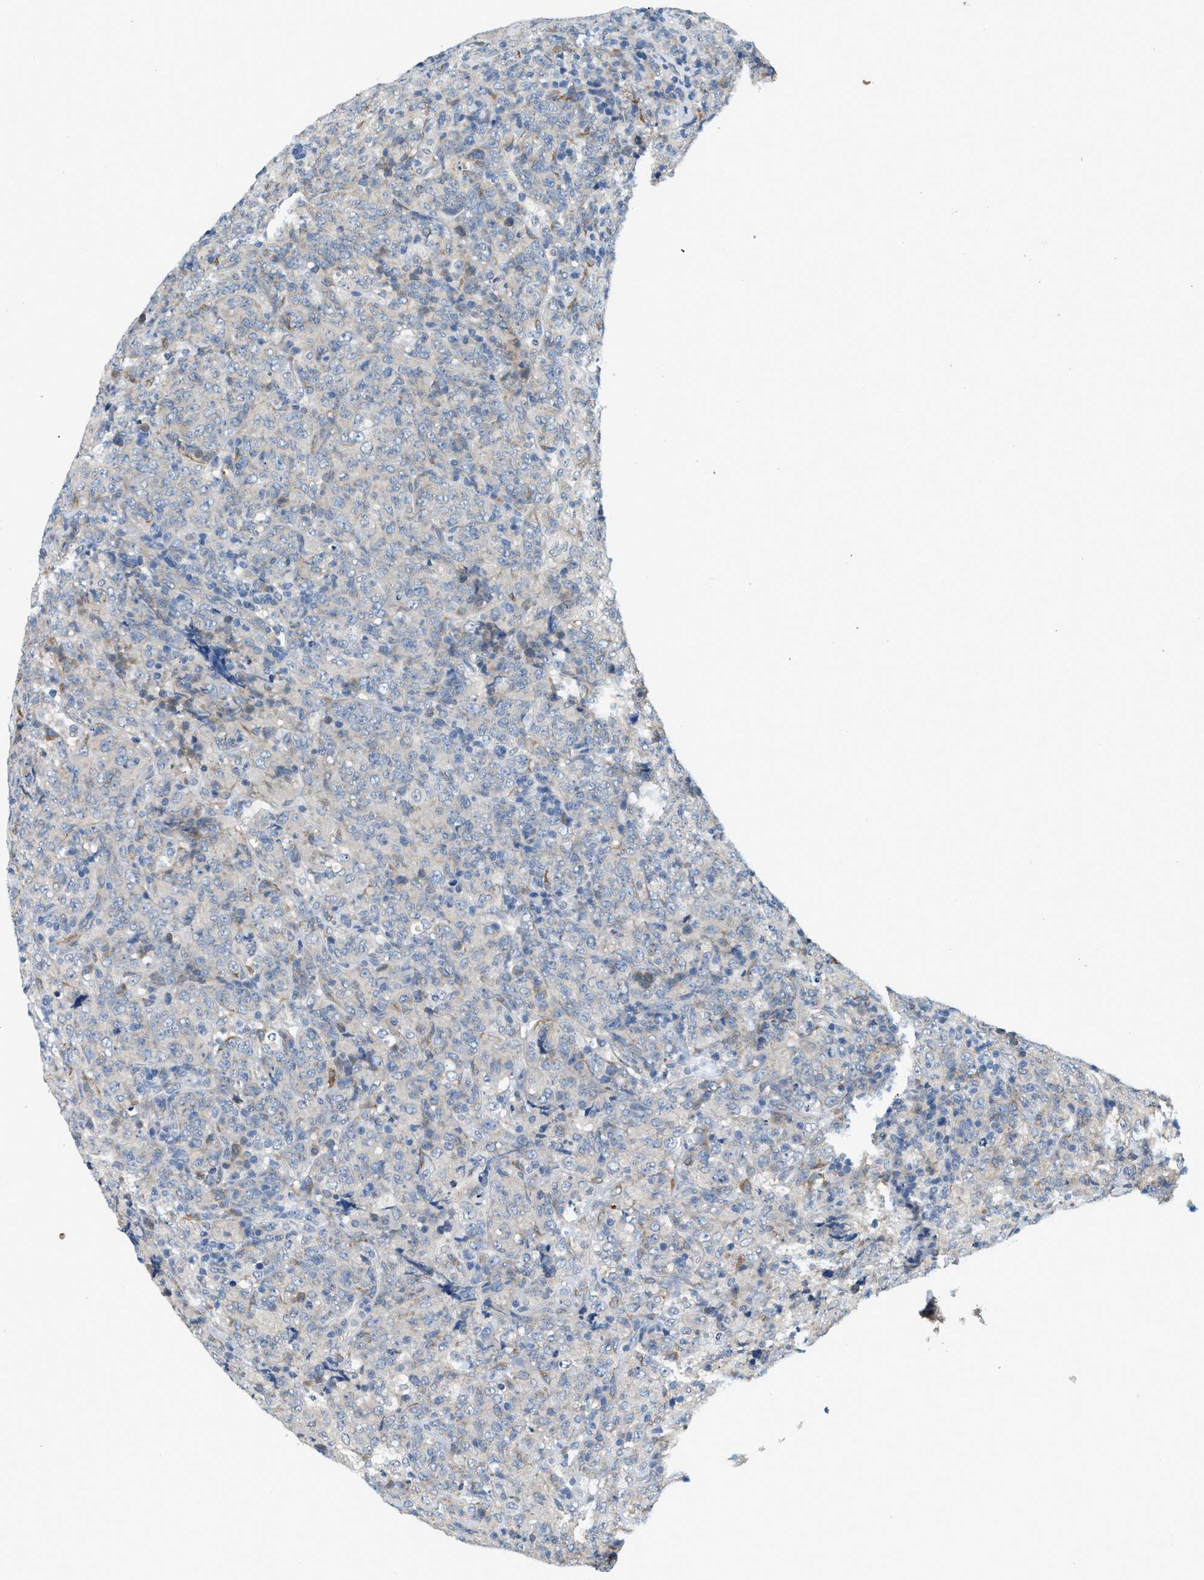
{"staining": {"intensity": "negative", "quantity": "none", "location": "none"}, "tissue": "lymphoma", "cell_type": "Tumor cells", "image_type": "cancer", "snomed": [{"axis": "morphology", "description": "Malignant lymphoma, non-Hodgkin's type, High grade"}, {"axis": "topography", "description": "Tonsil"}], "caption": "IHC of lymphoma reveals no expression in tumor cells.", "gene": "CYTH2", "patient": {"sex": "female", "age": 36}}